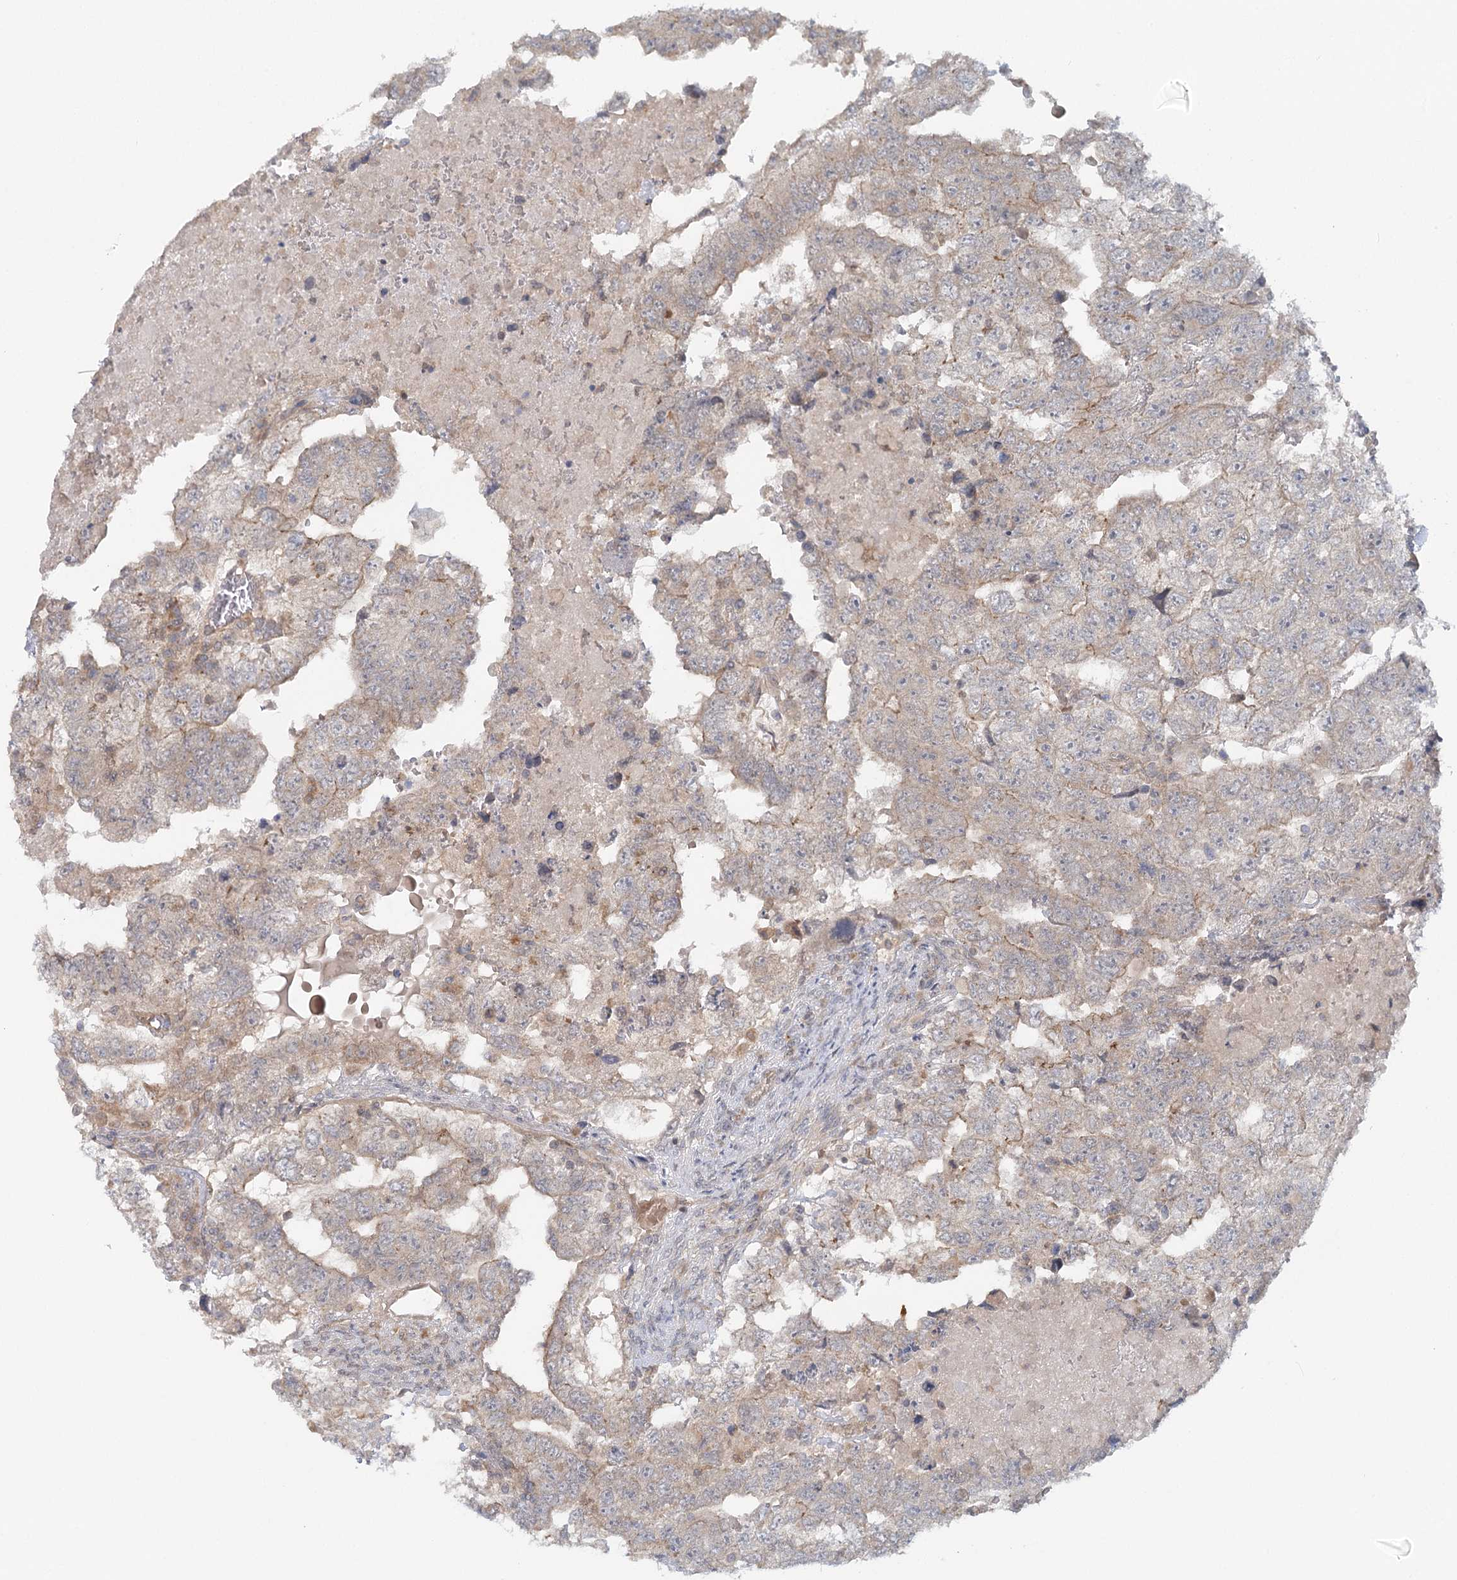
{"staining": {"intensity": "weak", "quantity": "<25%", "location": "cytoplasmic/membranous"}, "tissue": "testis cancer", "cell_type": "Tumor cells", "image_type": "cancer", "snomed": [{"axis": "morphology", "description": "Carcinoma, Embryonal, NOS"}, {"axis": "topography", "description": "Testis"}], "caption": "Histopathology image shows no protein positivity in tumor cells of embryonal carcinoma (testis) tissue.", "gene": "GBE1", "patient": {"sex": "male", "age": 36}}